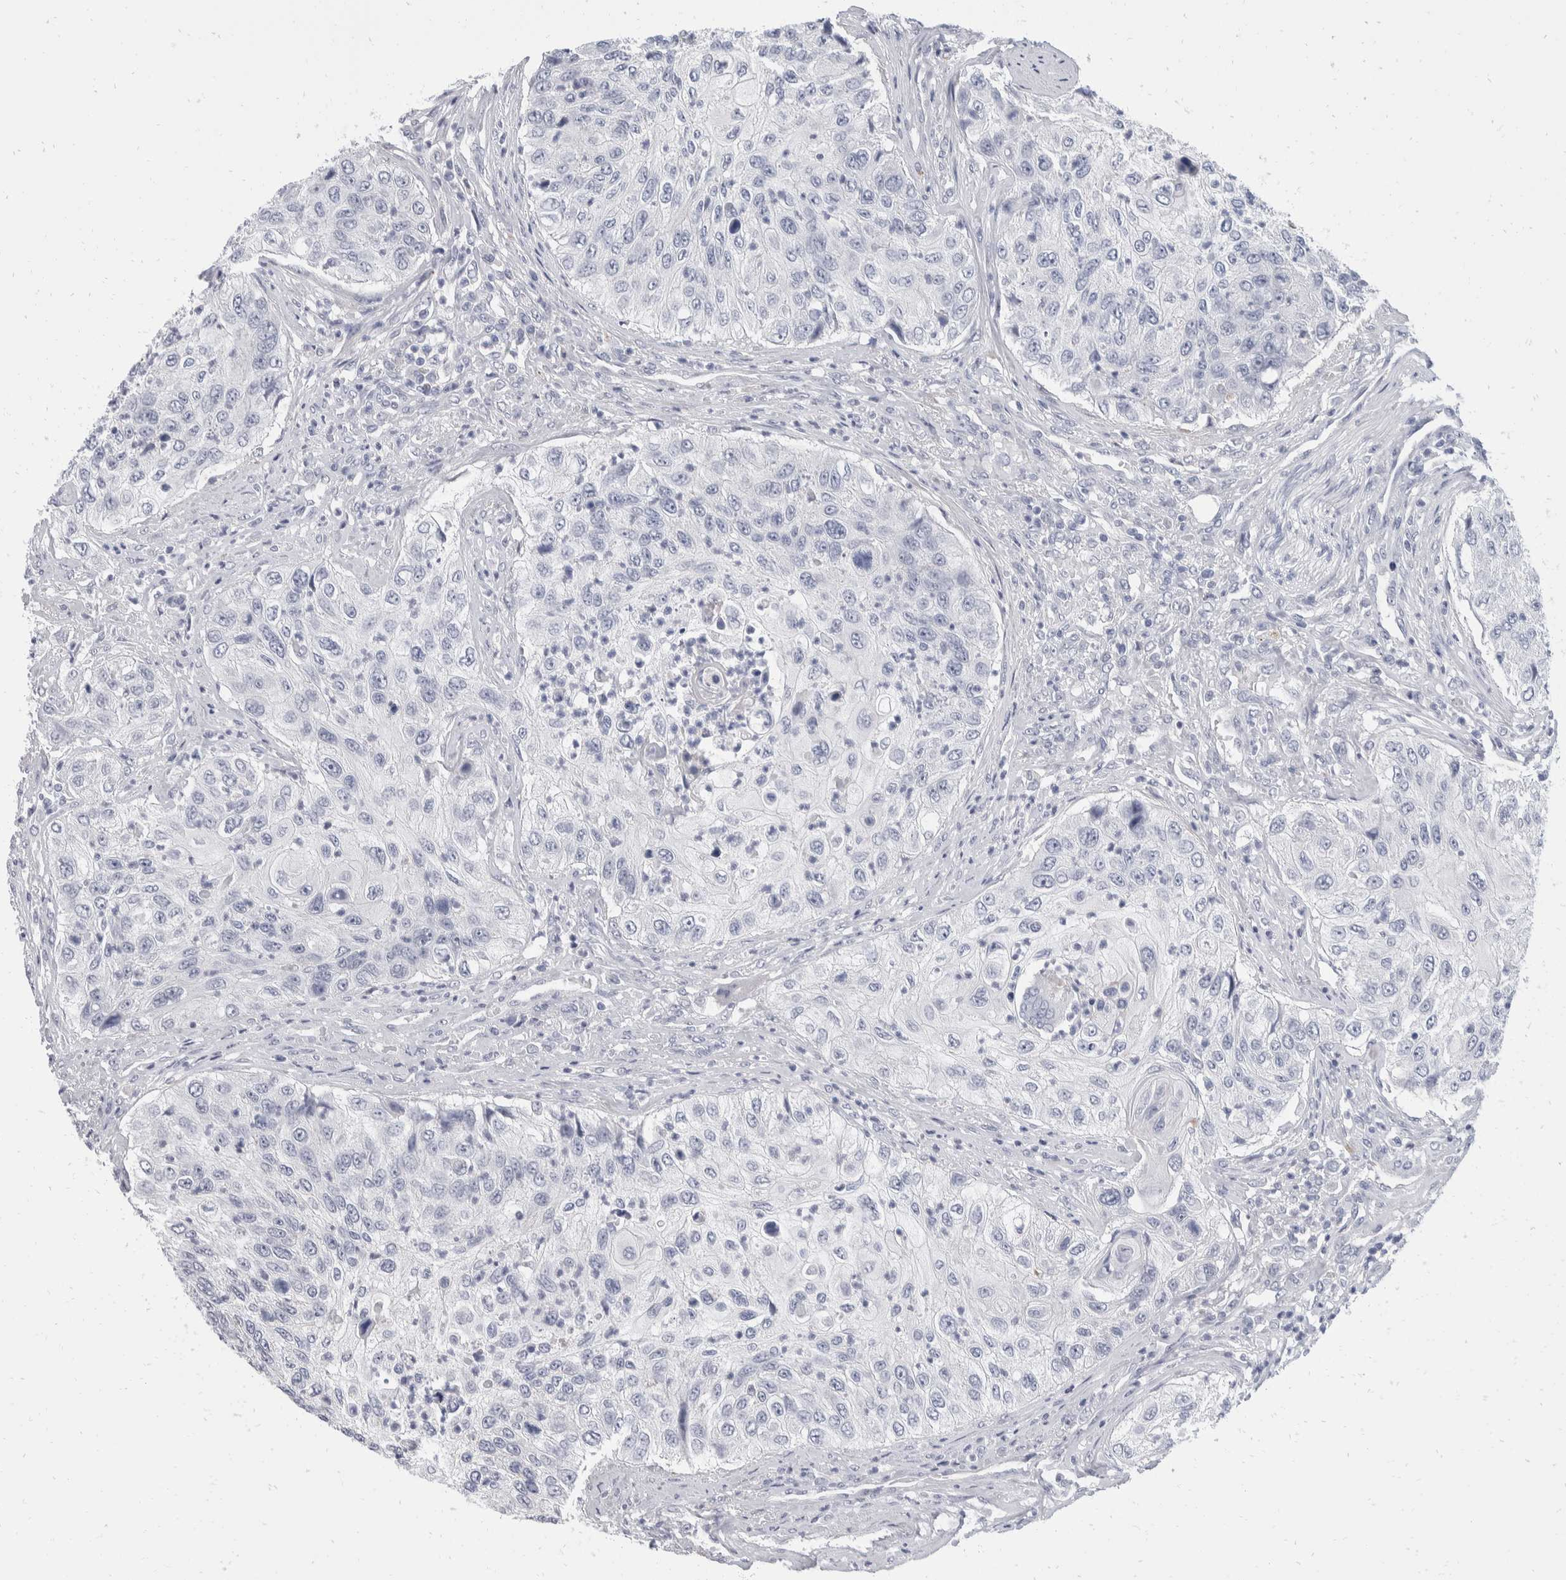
{"staining": {"intensity": "negative", "quantity": "none", "location": "none"}, "tissue": "urothelial cancer", "cell_type": "Tumor cells", "image_type": "cancer", "snomed": [{"axis": "morphology", "description": "Urothelial carcinoma, High grade"}, {"axis": "topography", "description": "Urinary bladder"}], "caption": "Immunohistochemistry (IHC) photomicrograph of human urothelial cancer stained for a protein (brown), which reveals no expression in tumor cells.", "gene": "CATSPERD", "patient": {"sex": "female", "age": 60}}